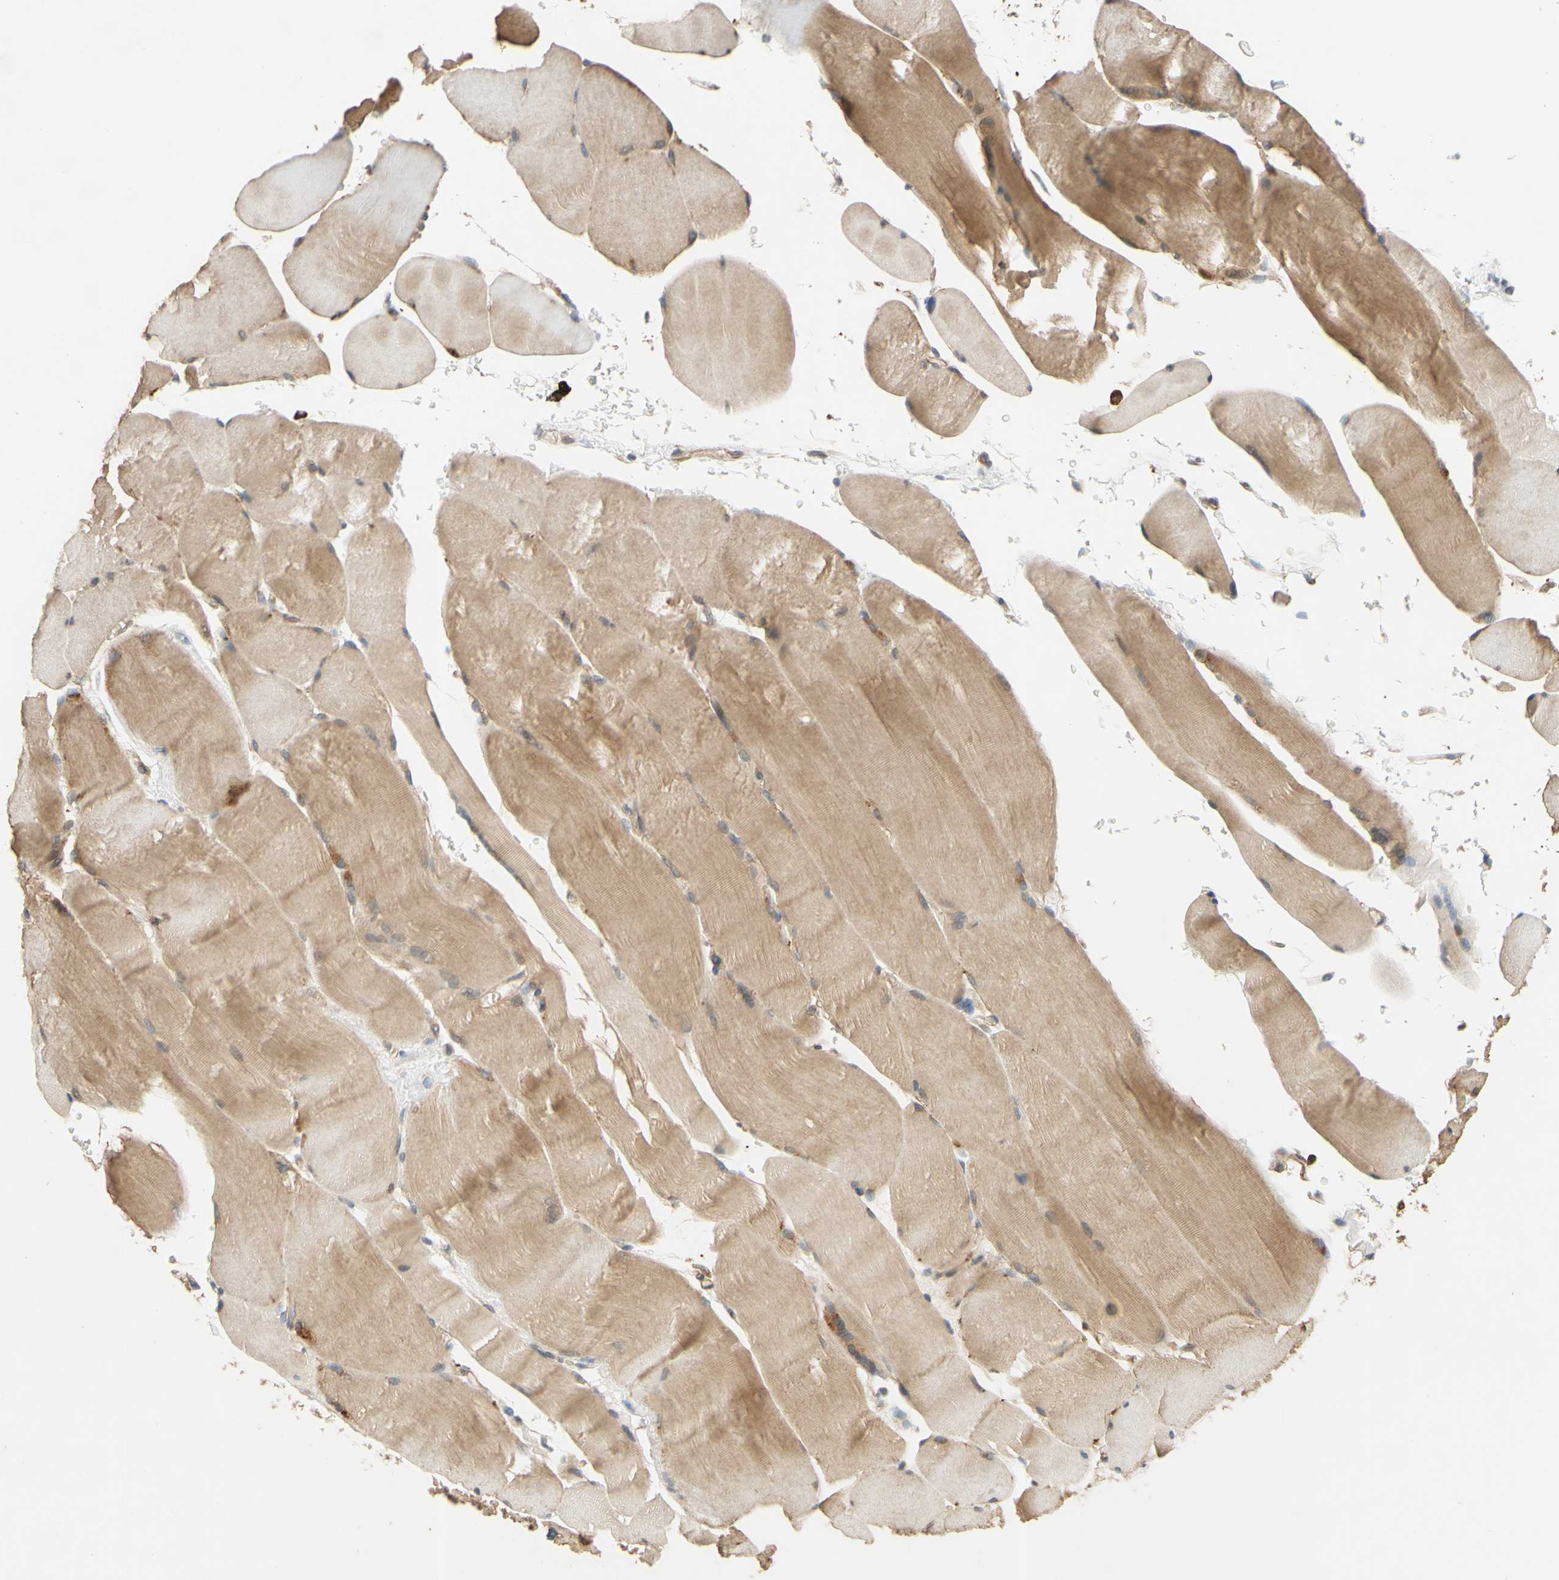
{"staining": {"intensity": "moderate", "quantity": "25%-75%", "location": "cytoplasmic/membranous"}, "tissue": "skeletal muscle", "cell_type": "Myocytes", "image_type": "normal", "snomed": [{"axis": "morphology", "description": "Normal tissue, NOS"}, {"axis": "topography", "description": "Skin"}, {"axis": "topography", "description": "Skeletal muscle"}], "caption": "Benign skeletal muscle was stained to show a protein in brown. There is medium levels of moderate cytoplasmic/membranous expression in approximately 25%-75% of myocytes.", "gene": "GATA1", "patient": {"sex": "male", "age": 83}}